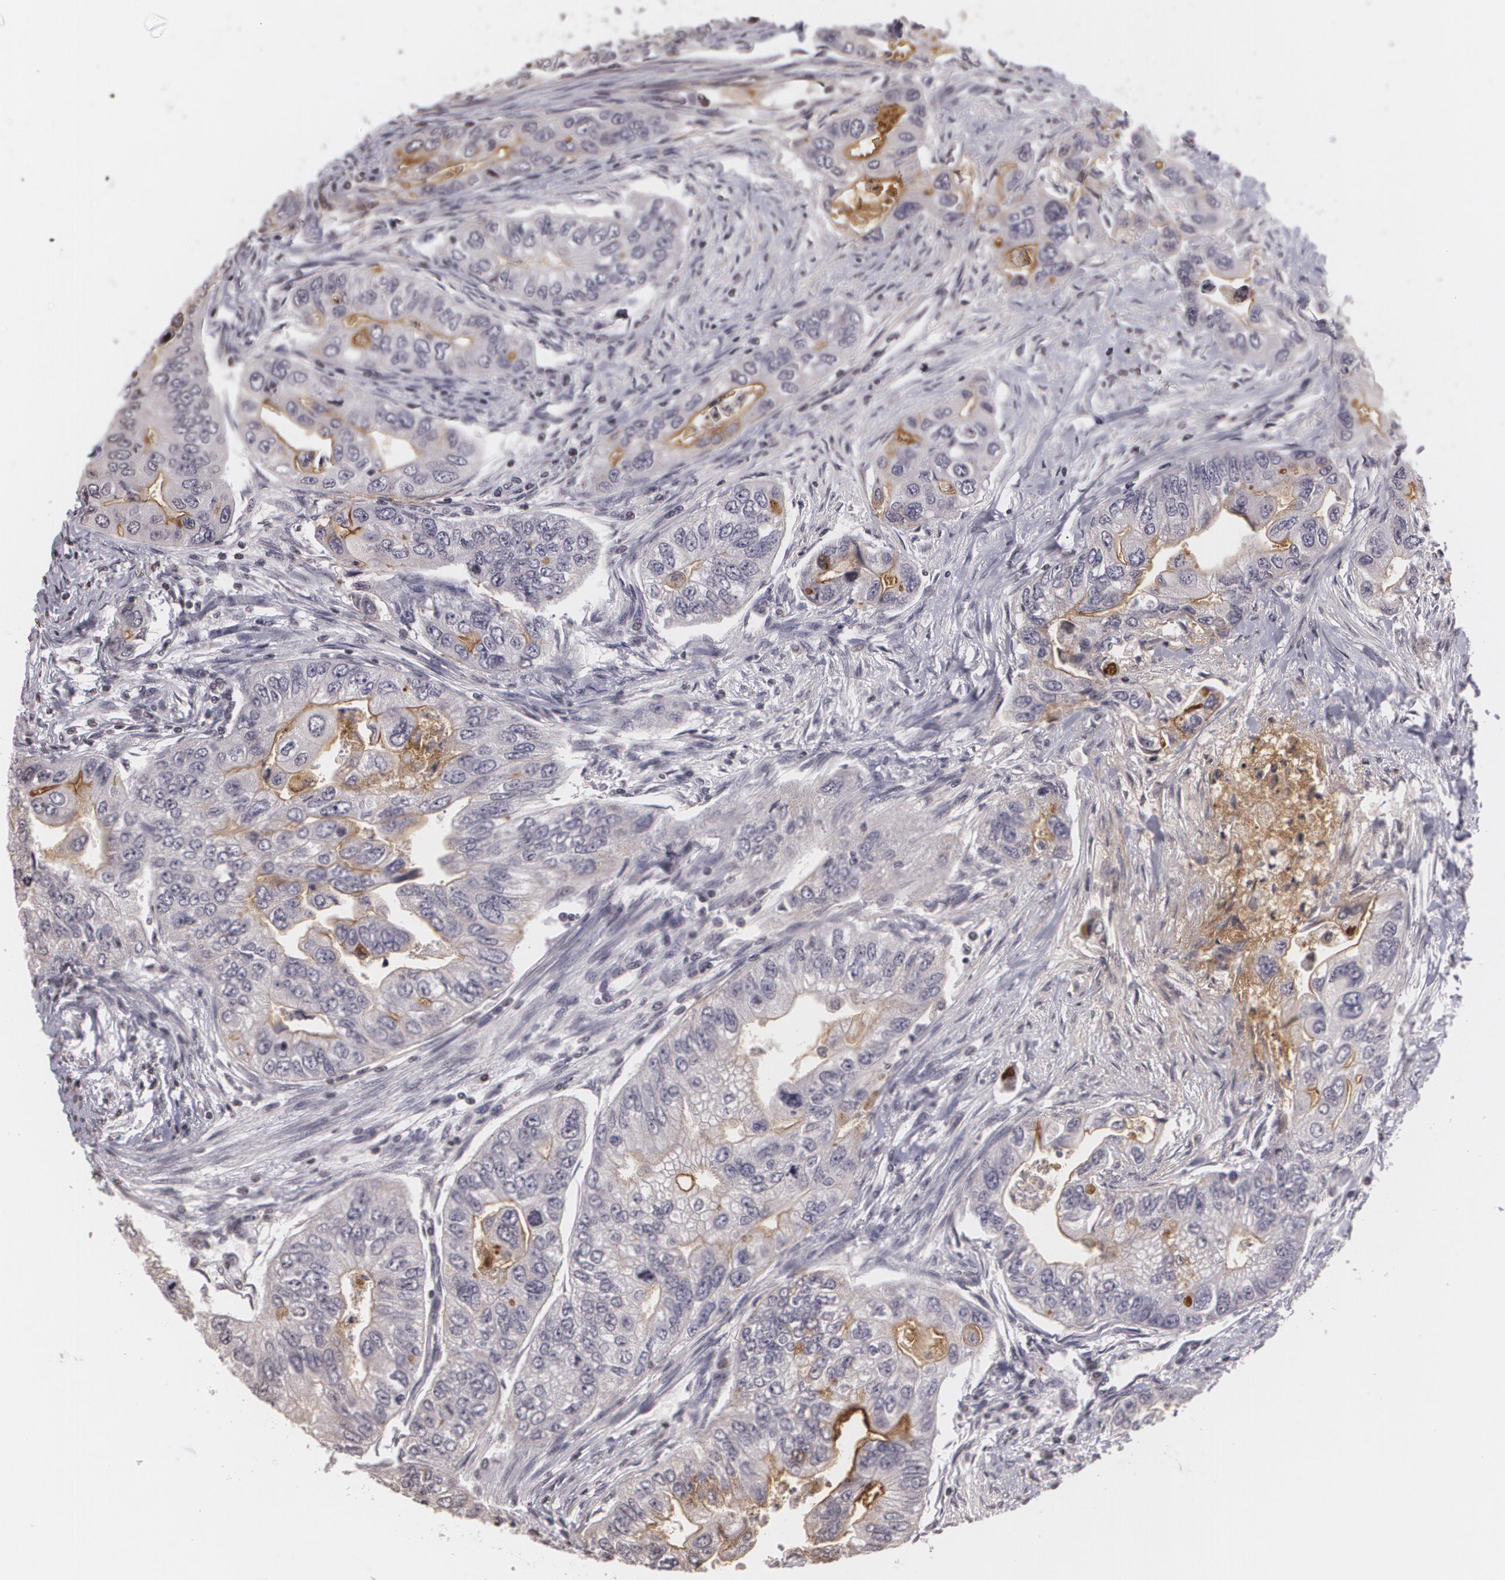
{"staining": {"intensity": "moderate", "quantity": "25%-75%", "location": "cytoplasmic/membranous"}, "tissue": "colorectal cancer", "cell_type": "Tumor cells", "image_type": "cancer", "snomed": [{"axis": "morphology", "description": "Adenocarcinoma, NOS"}, {"axis": "topography", "description": "Colon"}], "caption": "IHC (DAB (3,3'-diaminobenzidine)) staining of human colorectal cancer reveals moderate cytoplasmic/membranous protein expression in about 25%-75% of tumor cells. (DAB (3,3'-diaminobenzidine) = brown stain, brightfield microscopy at high magnification).", "gene": "MUC1", "patient": {"sex": "female", "age": 11}}